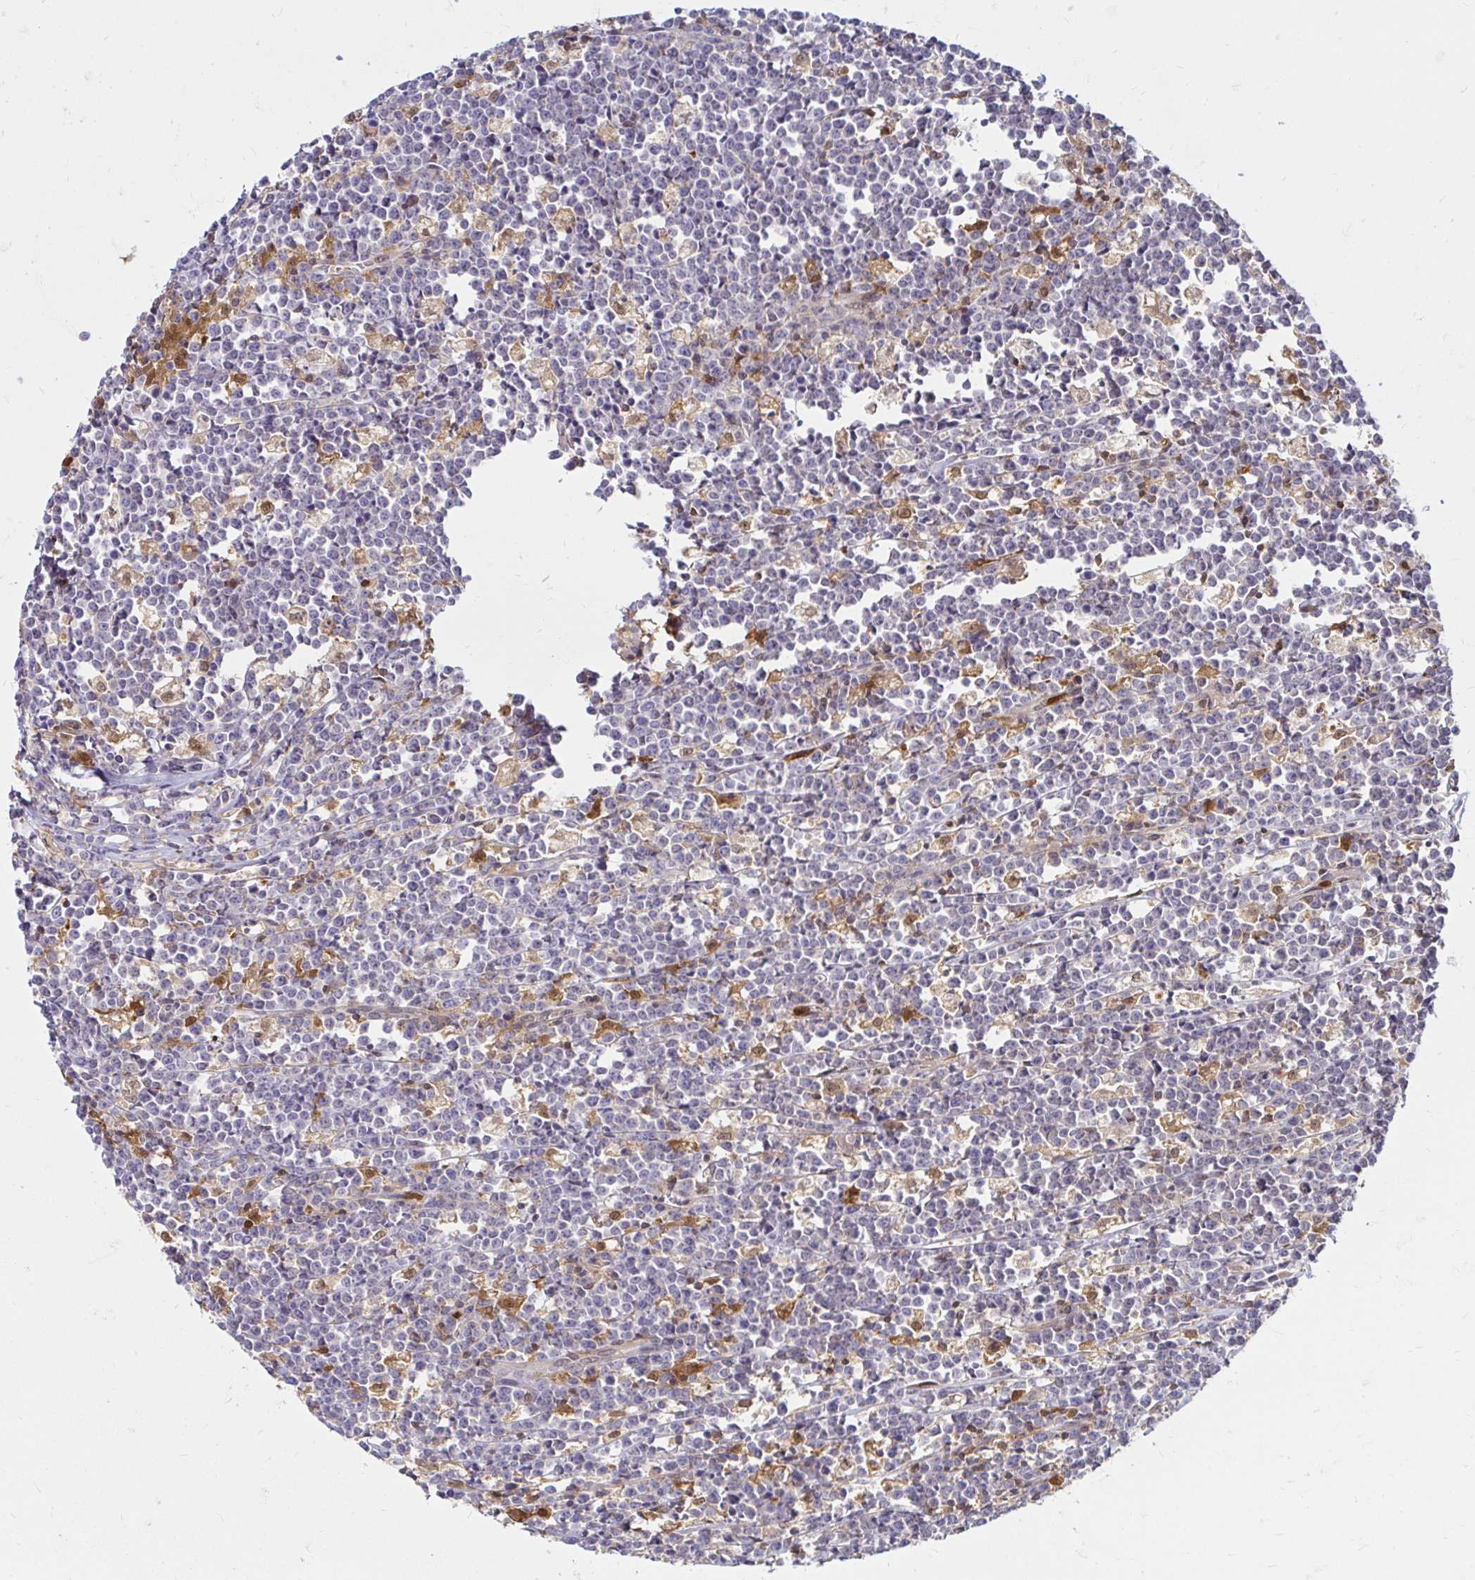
{"staining": {"intensity": "negative", "quantity": "none", "location": "none"}, "tissue": "lymphoma", "cell_type": "Tumor cells", "image_type": "cancer", "snomed": [{"axis": "morphology", "description": "Malignant lymphoma, non-Hodgkin's type, High grade"}, {"axis": "topography", "description": "Small intestine"}], "caption": "High-grade malignant lymphoma, non-Hodgkin's type was stained to show a protein in brown. There is no significant staining in tumor cells. (Immunohistochemistry, brightfield microscopy, high magnification).", "gene": "PYCARD", "patient": {"sex": "female", "age": 56}}